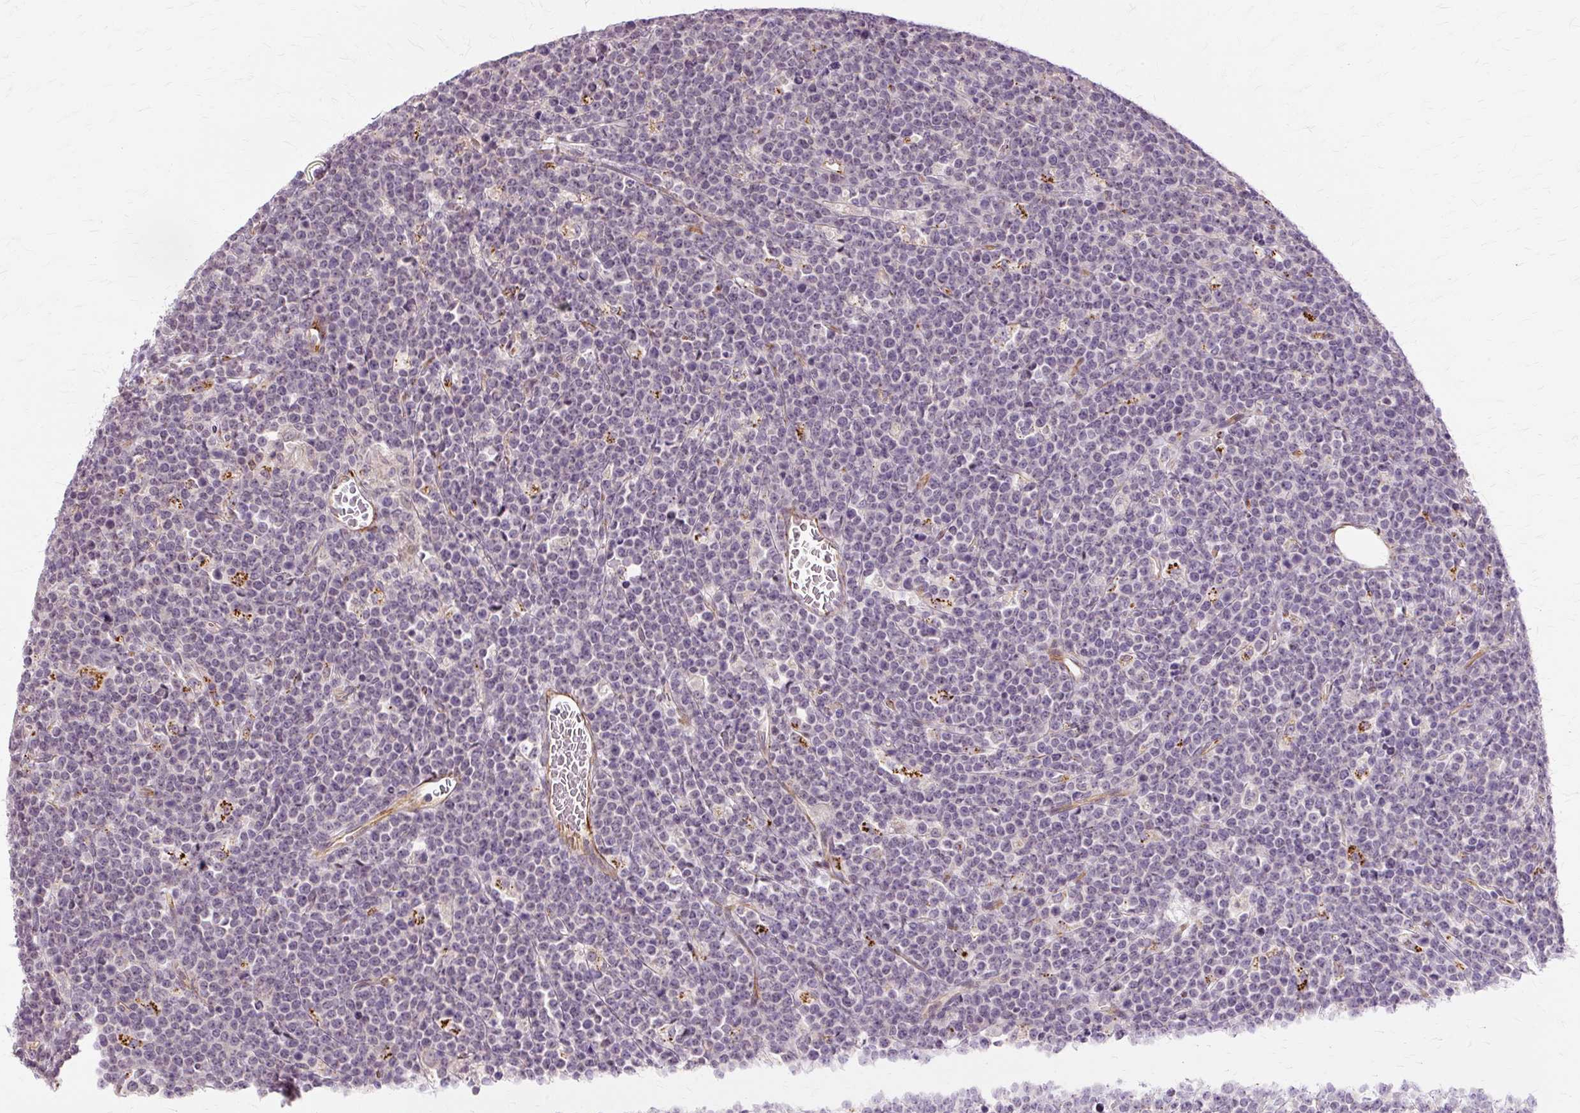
{"staining": {"intensity": "negative", "quantity": "none", "location": "none"}, "tissue": "lymphoma", "cell_type": "Tumor cells", "image_type": "cancer", "snomed": [{"axis": "morphology", "description": "Malignant lymphoma, non-Hodgkin's type, High grade"}, {"axis": "topography", "description": "Ovary"}], "caption": "Immunohistochemical staining of lymphoma demonstrates no significant staining in tumor cells. (DAB immunohistochemistry with hematoxylin counter stain).", "gene": "MMACHC", "patient": {"sex": "female", "age": 56}}